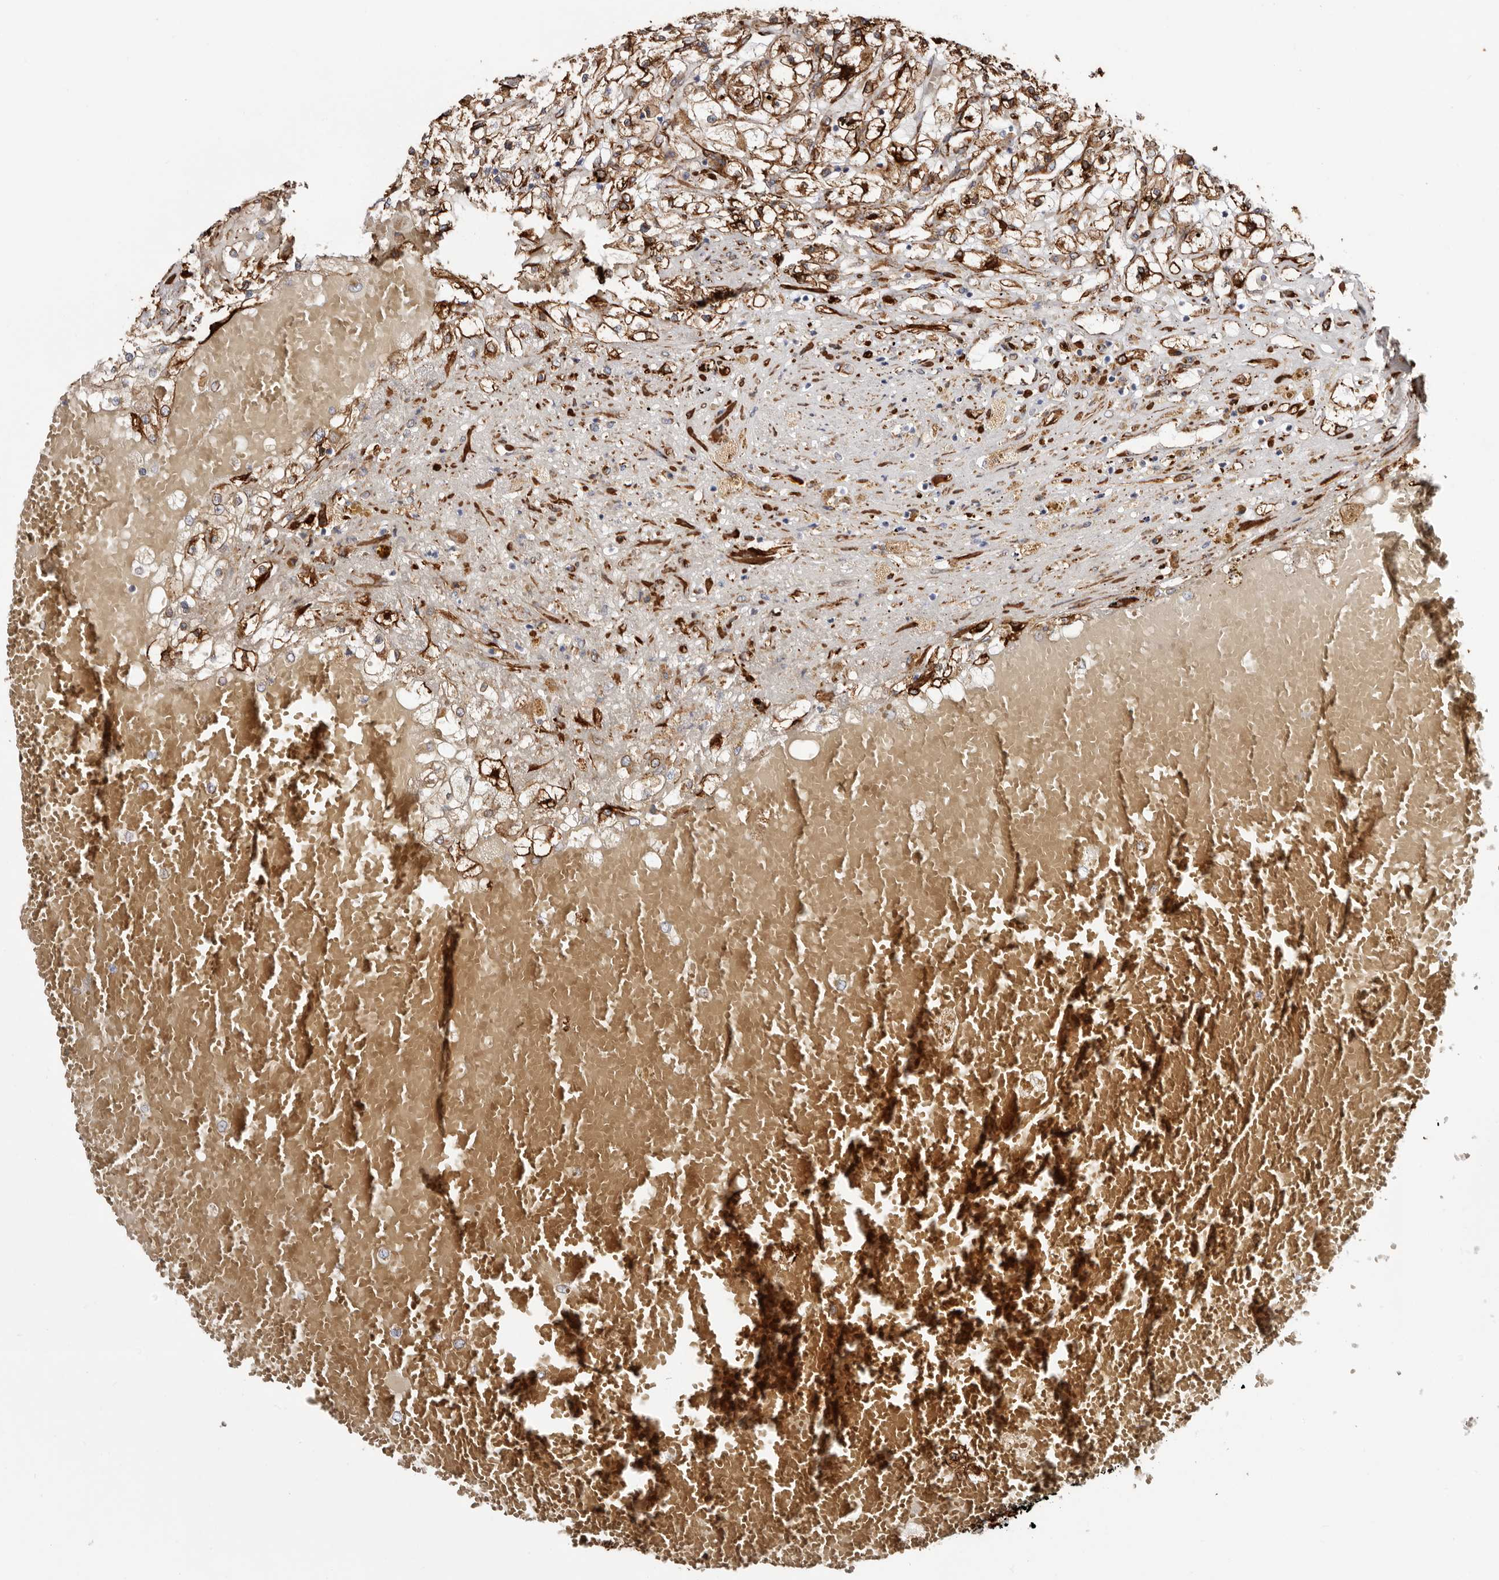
{"staining": {"intensity": "strong", "quantity": ">75%", "location": "cytoplasmic/membranous"}, "tissue": "renal cancer", "cell_type": "Tumor cells", "image_type": "cancer", "snomed": [{"axis": "morphology", "description": "Normal tissue, NOS"}, {"axis": "morphology", "description": "Adenocarcinoma, NOS"}, {"axis": "topography", "description": "Kidney"}], "caption": "This is an image of immunohistochemistry staining of adenocarcinoma (renal), which shows strong positivity in the cytoplasmic/membranous of tumor cells.", "gene": "SEMA3E", "patient": {"sex": "male", "age": 68}}